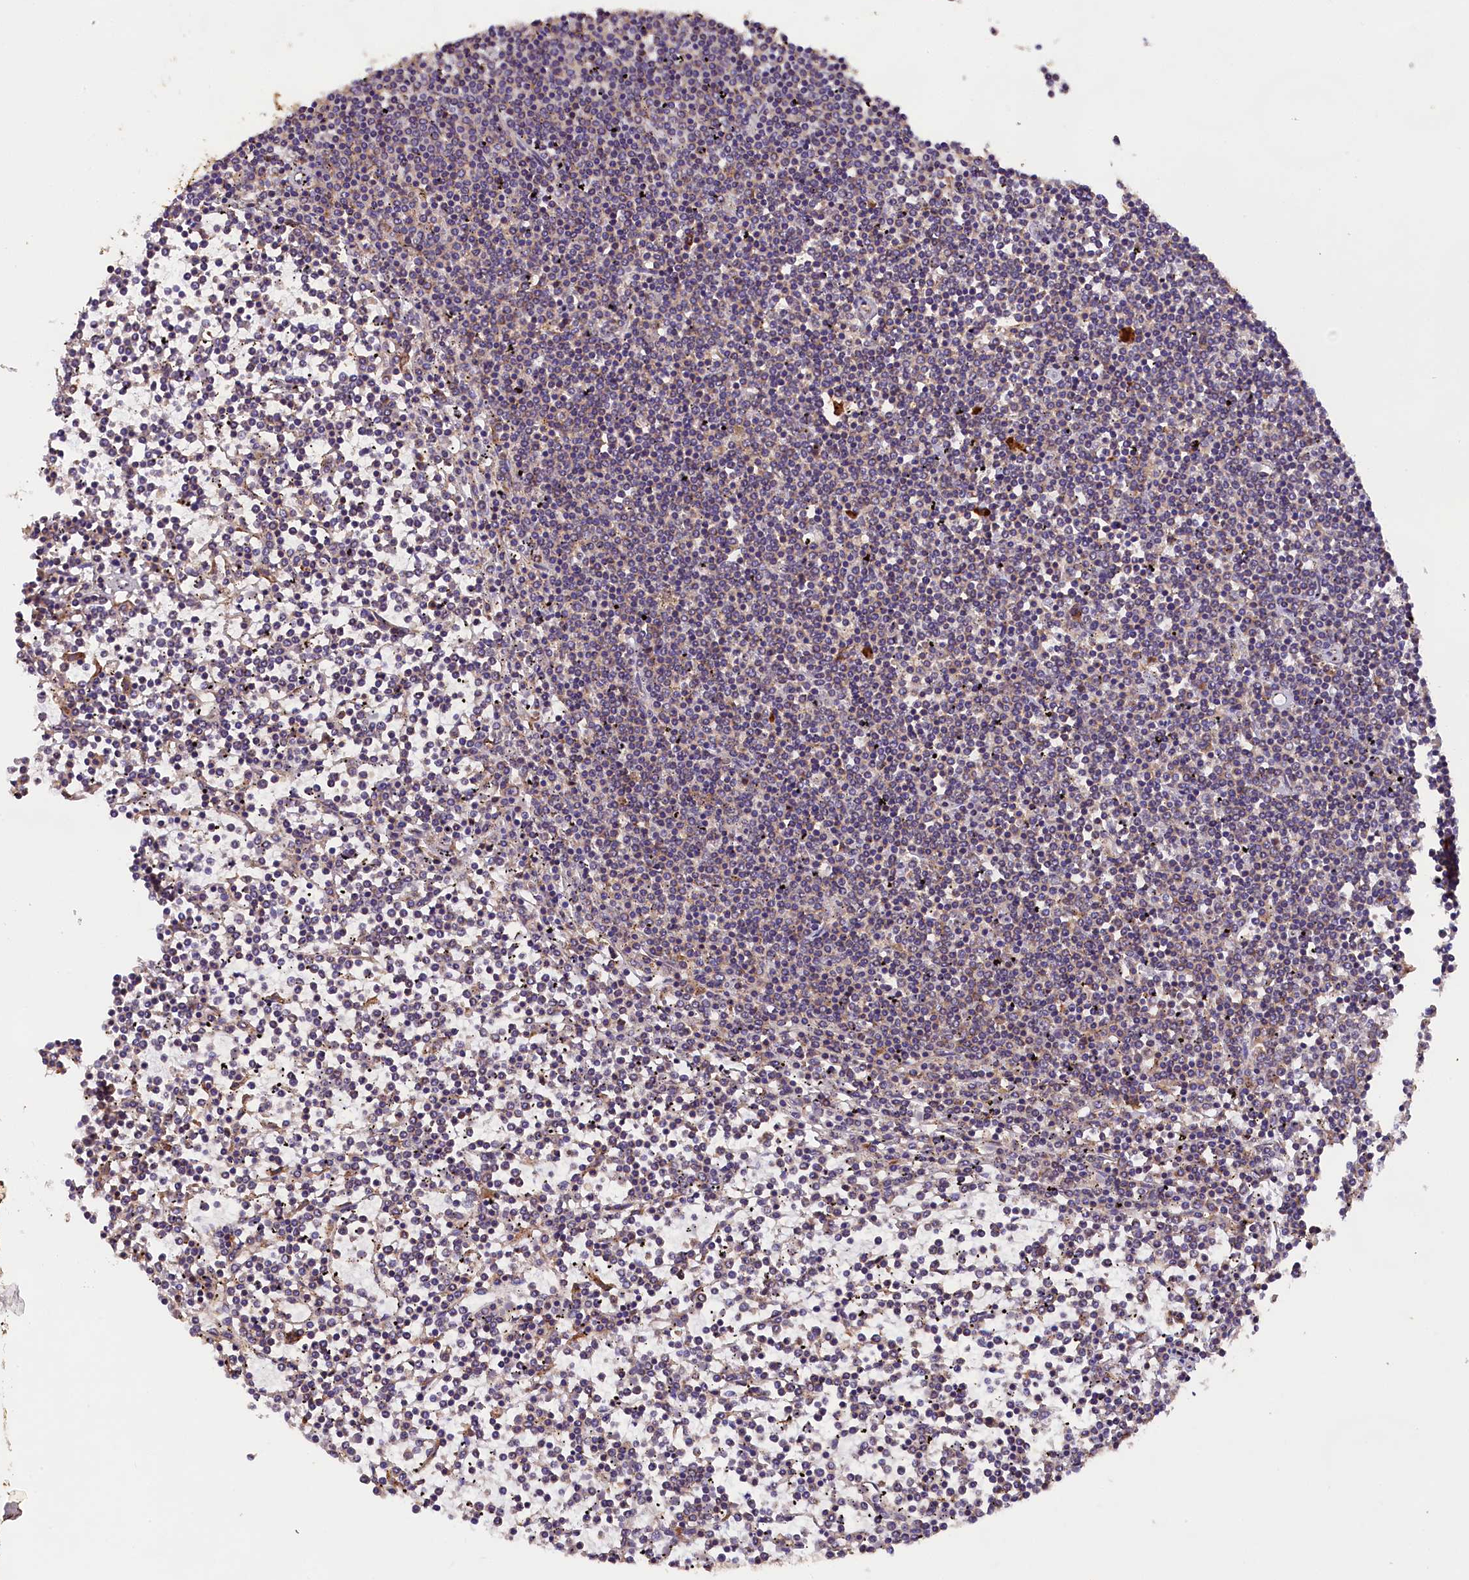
{"staining": {"intensity": "negative", "quantity": "none", "location": "none"}, "tissue": "lymphoma", "cell_type": "Tumor cells", "image_type": "cancer", "snomed": [{"axis": "morphology", "description": "Malignant lymphoma, non-Hodgkin's type, Low grade"}, {"axis": "topography", "description": "Spleen"}], "caption": "The photomicrograph exhibits no staining of tumor cells in malignant lymphoma, non-Hodgkin's type (low-grade).", "gene": "ENKD1", "patient": {"sex": "female", "age": 19}}